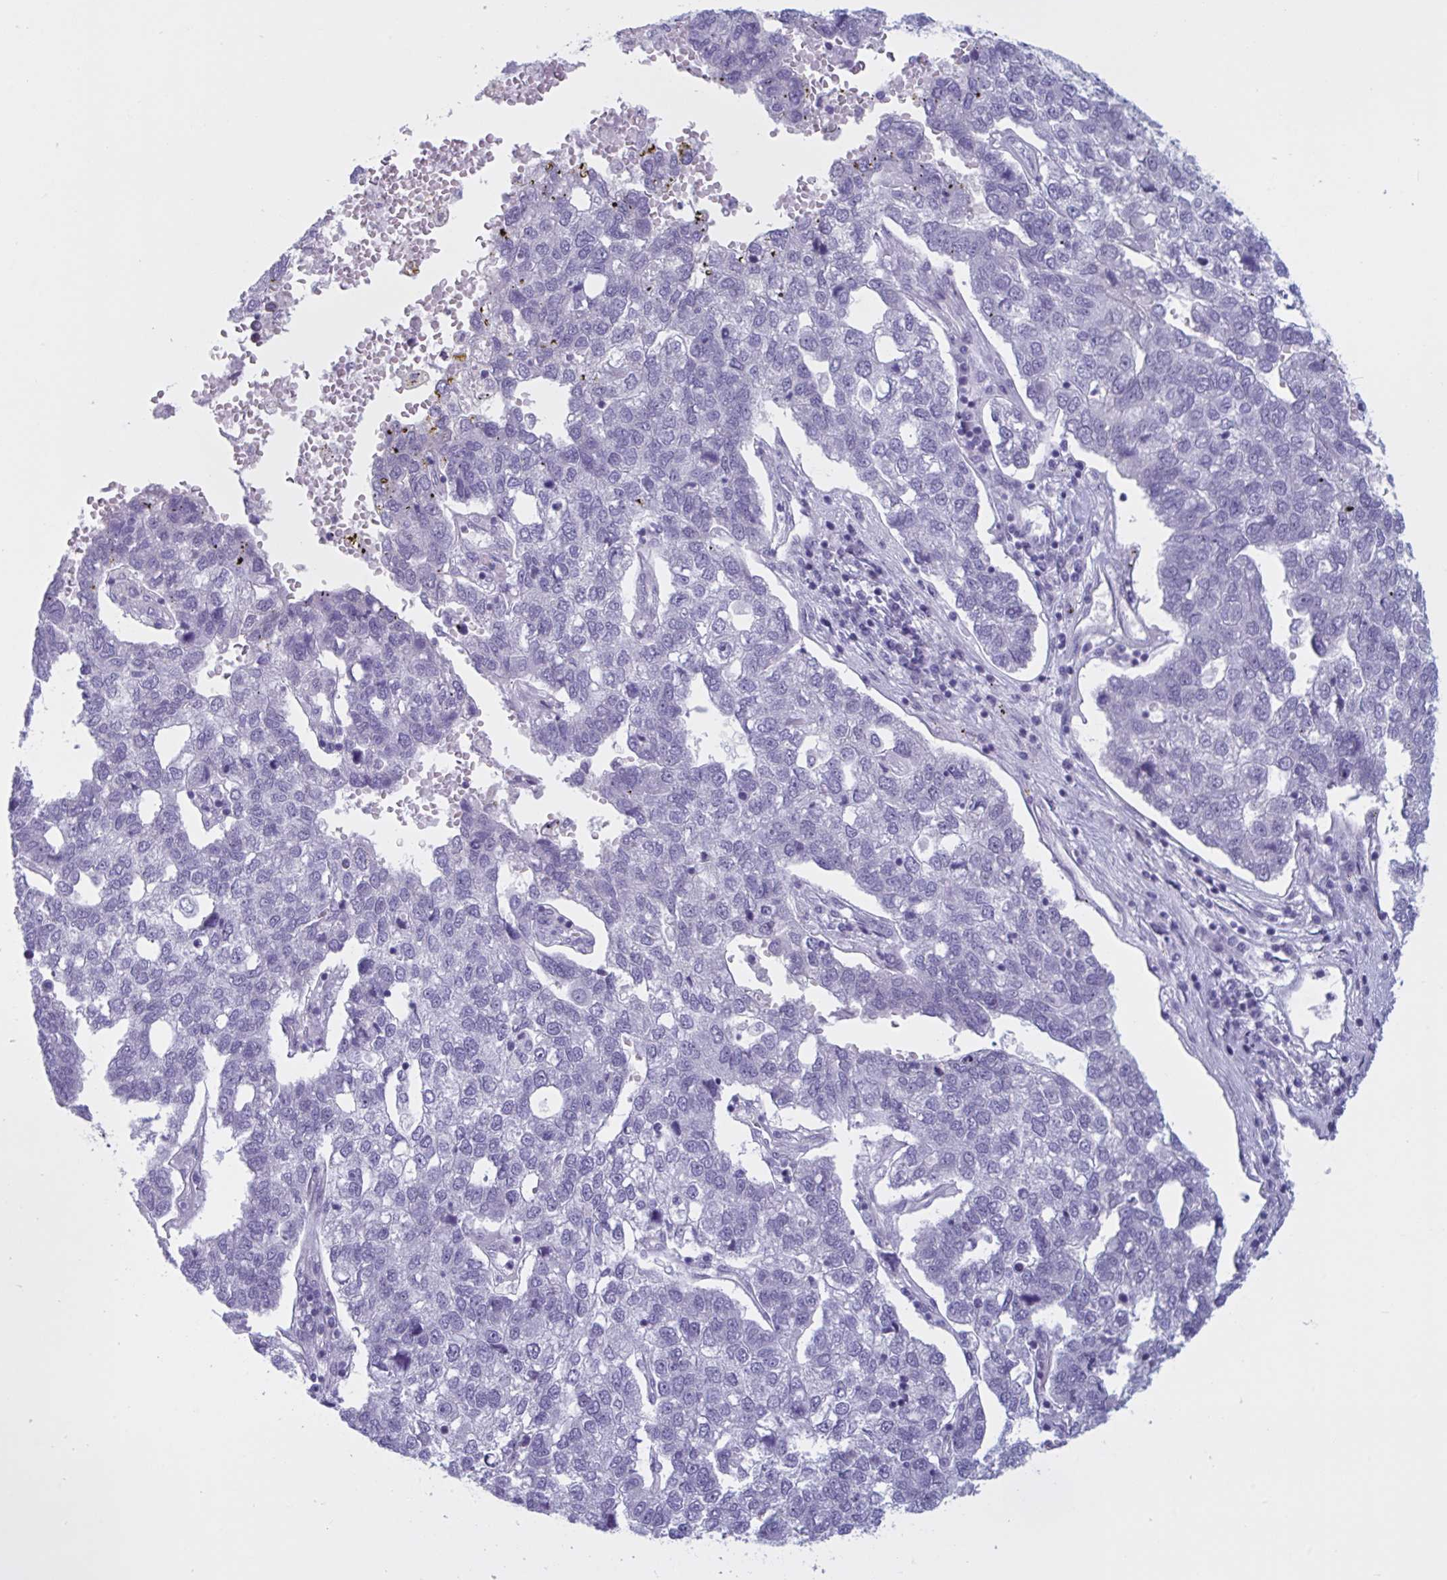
{"staining": {"intensity": "negative", "quantity": "none", "location": "none"}, "tissue": "pancreatic cancer", "cell_type": "Tumor cells", "image_type": "cancer", "snomed": [{"axis": "morphology", "description": "Adenocarcinoma, NOS"}, {"axis": "topography", "description": "Pancreas"}], "caption": "Photomicrograph shows no protein expression in tumor cells of pancreatic cancer (adenocarcinoma) tissue.", "gene": "OR1L3", "patient": {"sex": "female", "age": 61}}